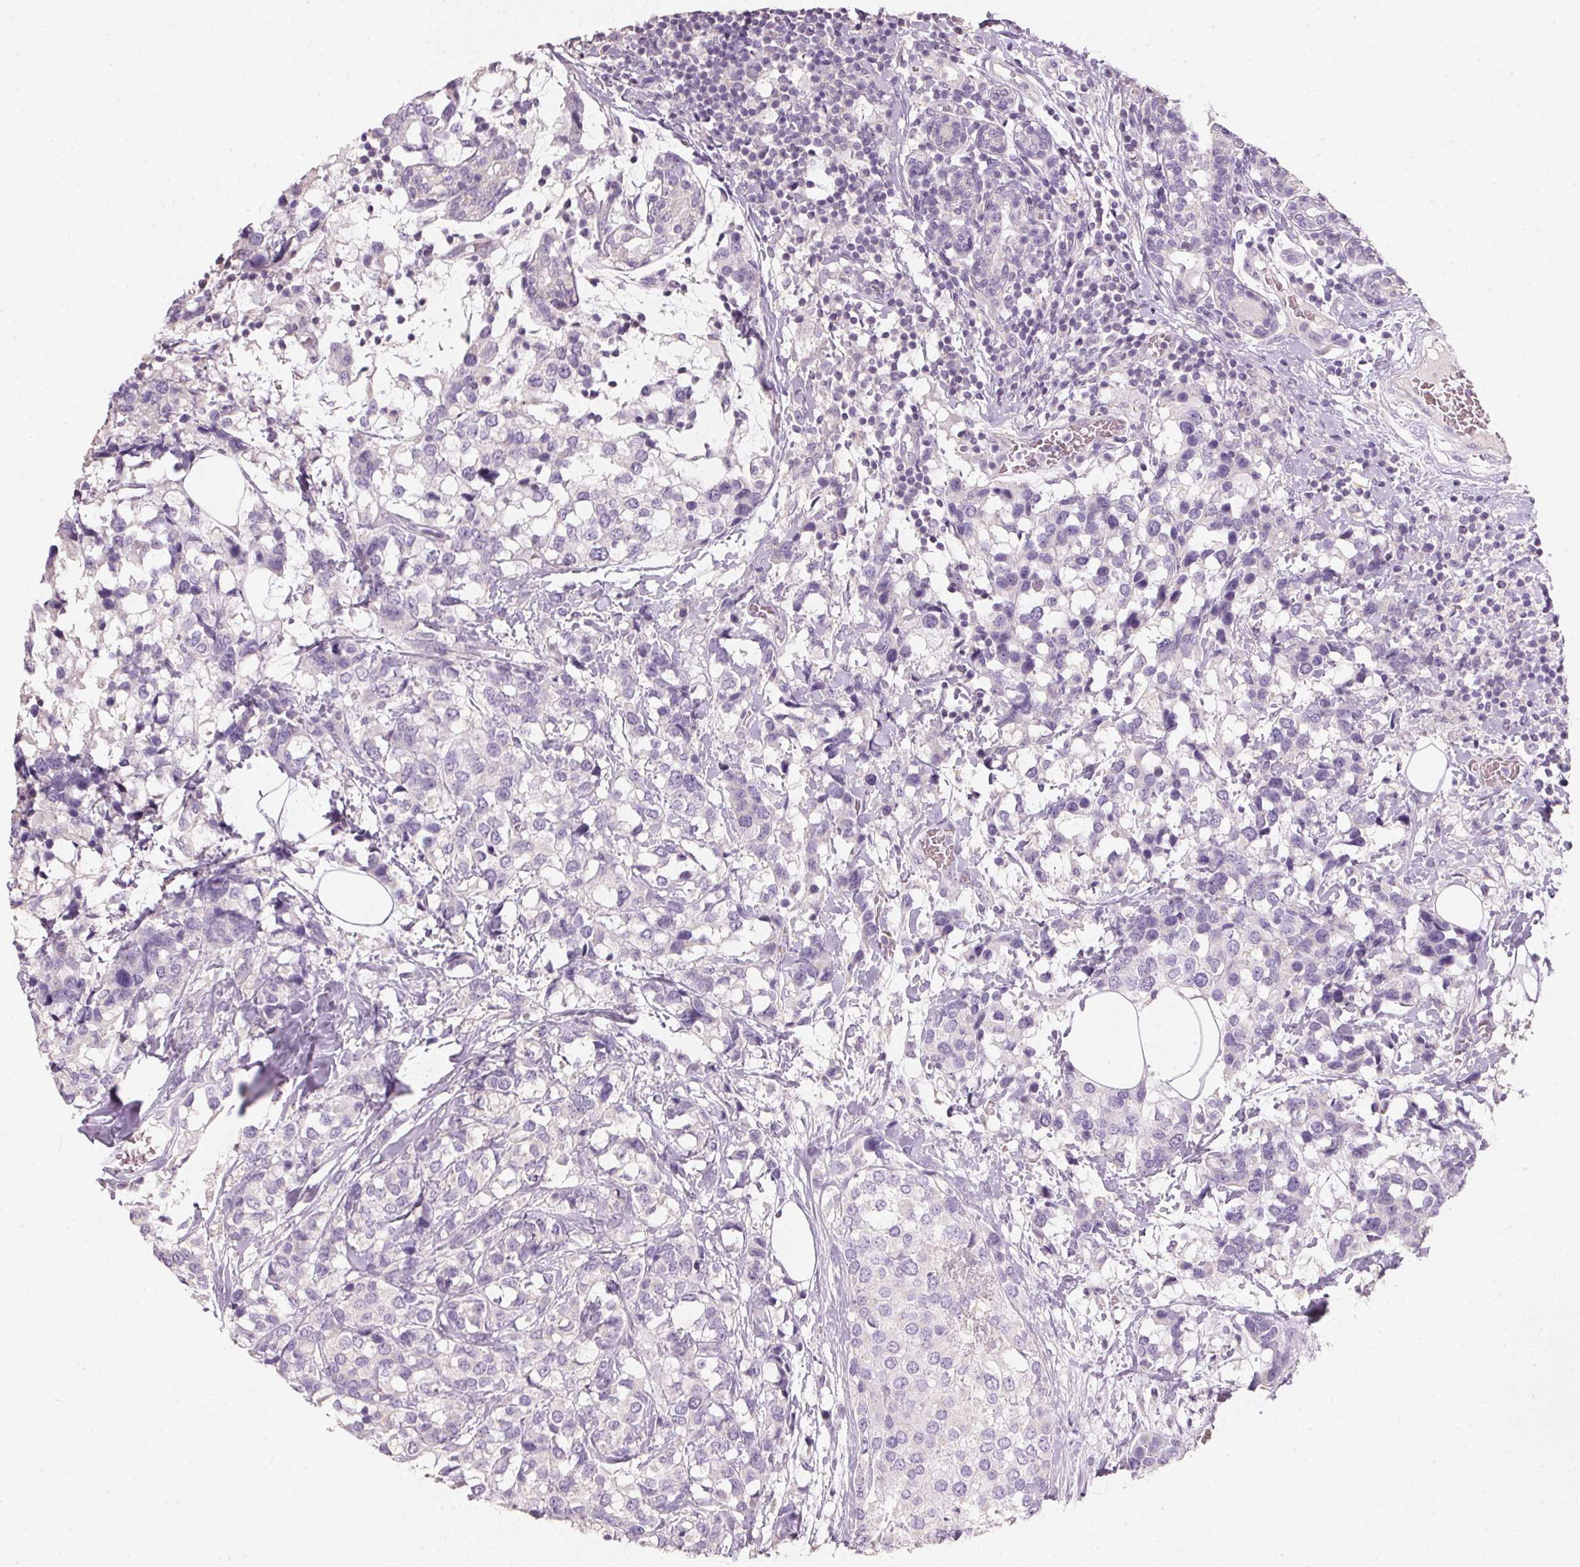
{"staining": {"intensity": "negative", "quantity": "none", "location": "none"}, "tissue": "breast cancer", "cell_type": "Tumor cells", "image_type": "cancer", "snomed": [{"axis": "morphology", "description": "Lobular carcinoma"}, {"axis": "topography", "description": "Breast"}], "caption": "DAB immunohistochemical staining of human breast cancer demonstrates no significant staining in tumor cells. (Immunohistochemistry, brightfield microscopy, high magnification).", "gene": "HSD17B1", "patient": {"sex": "female", "age": 59}}